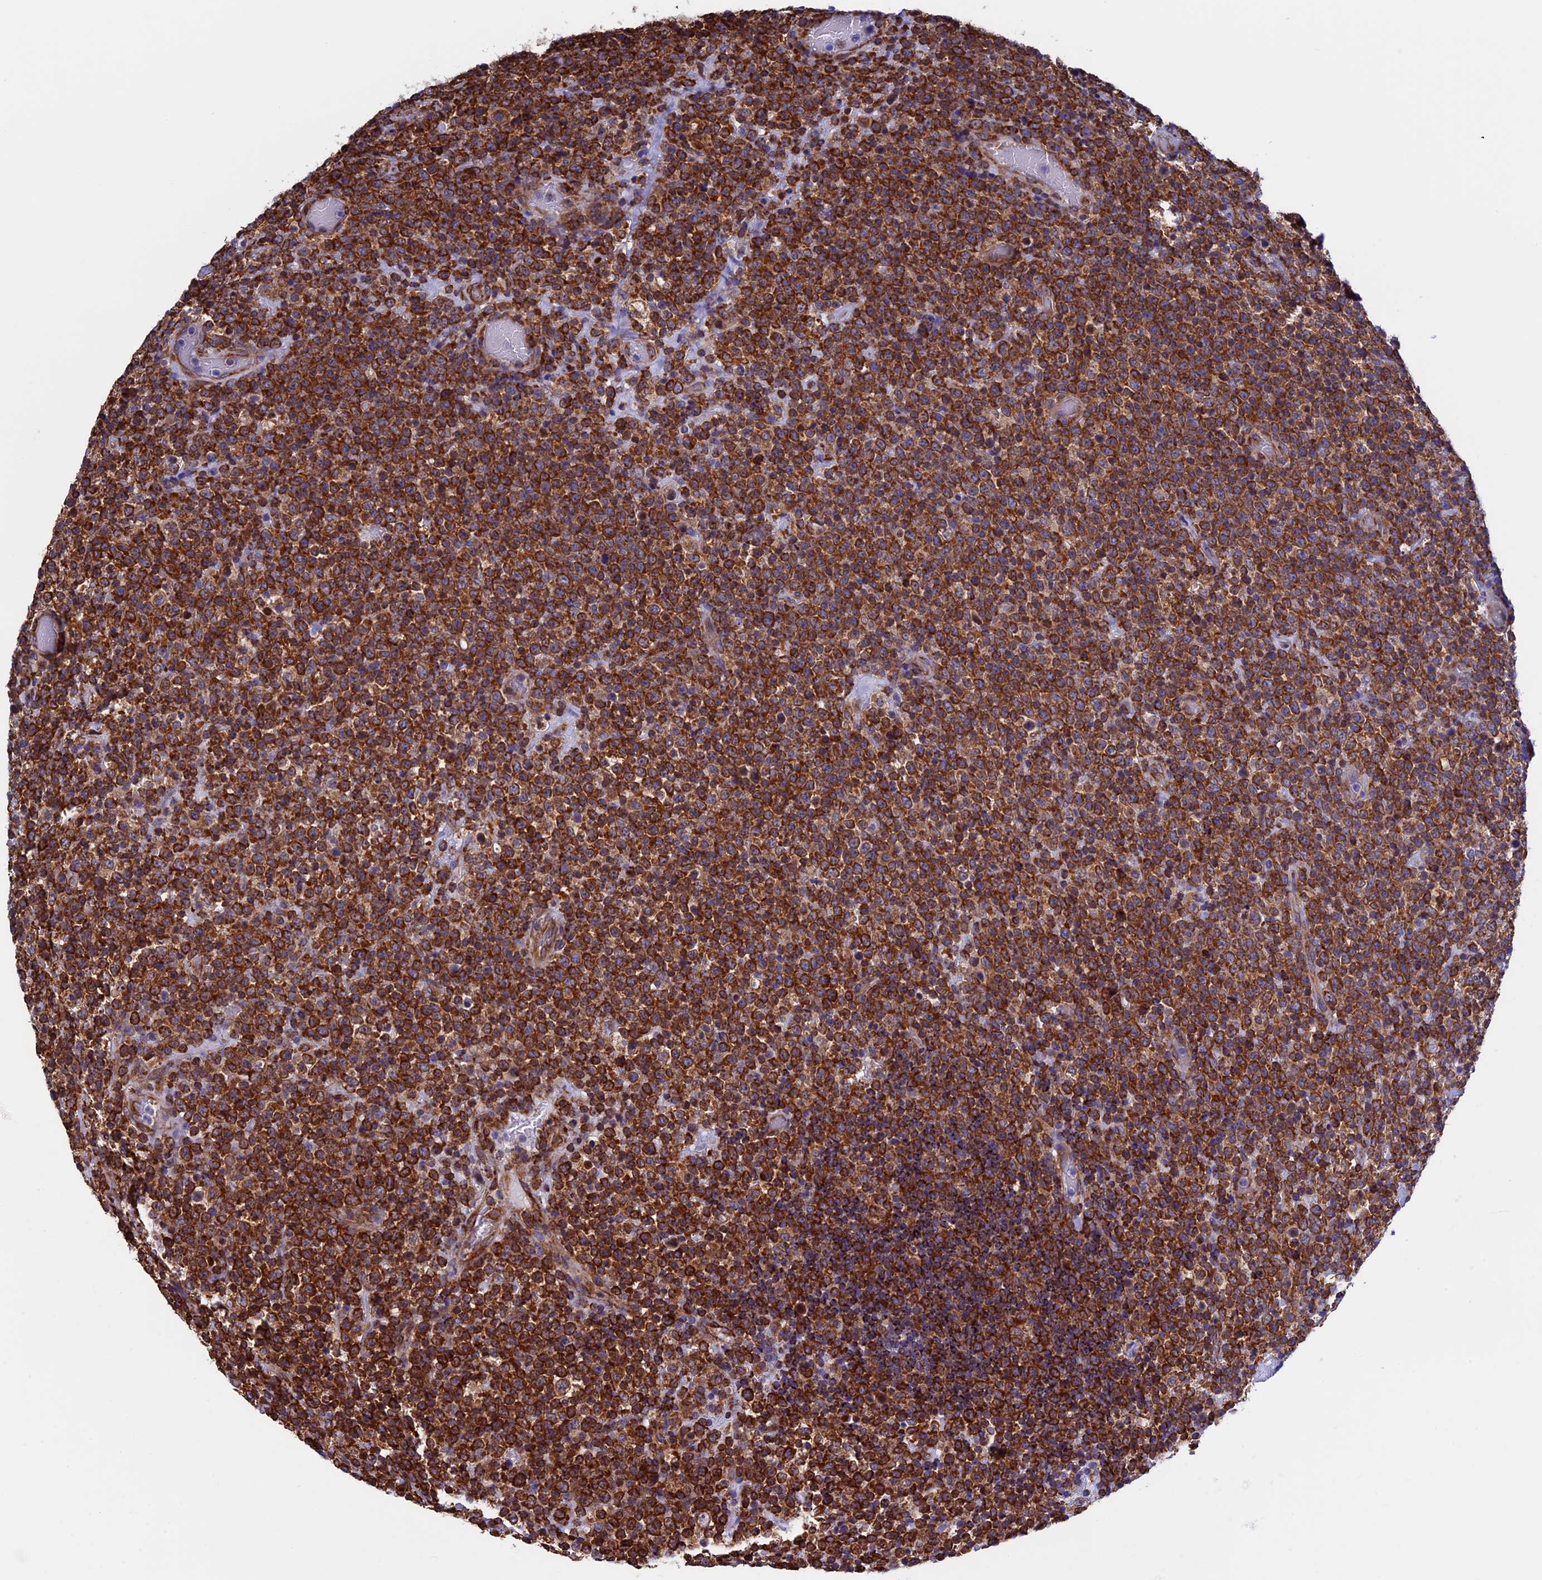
{"staining": {"intensity": "strong", "quantity": ">75%", "location": "cytoplasmic/membranous"}, "tissue": "lymphoma", "cell_type": "Tumor cells", "image_type": "cancer", "snomed": [{"axis": "morphology", "description": "Malignant lymphoma, non-Hodgkin's type, High grade"}, {"axis": "topography", "description": "Colon"}], "caption": "IHC (DAB (3,3'-diaminobenzidine)) staining of human lymphoma displays strong cytoplasmic/membranous protein expression in approximately >75% of tumor cells.", "gene": "SLC9A5", "patient": {"sex": "female", "age": 53}}